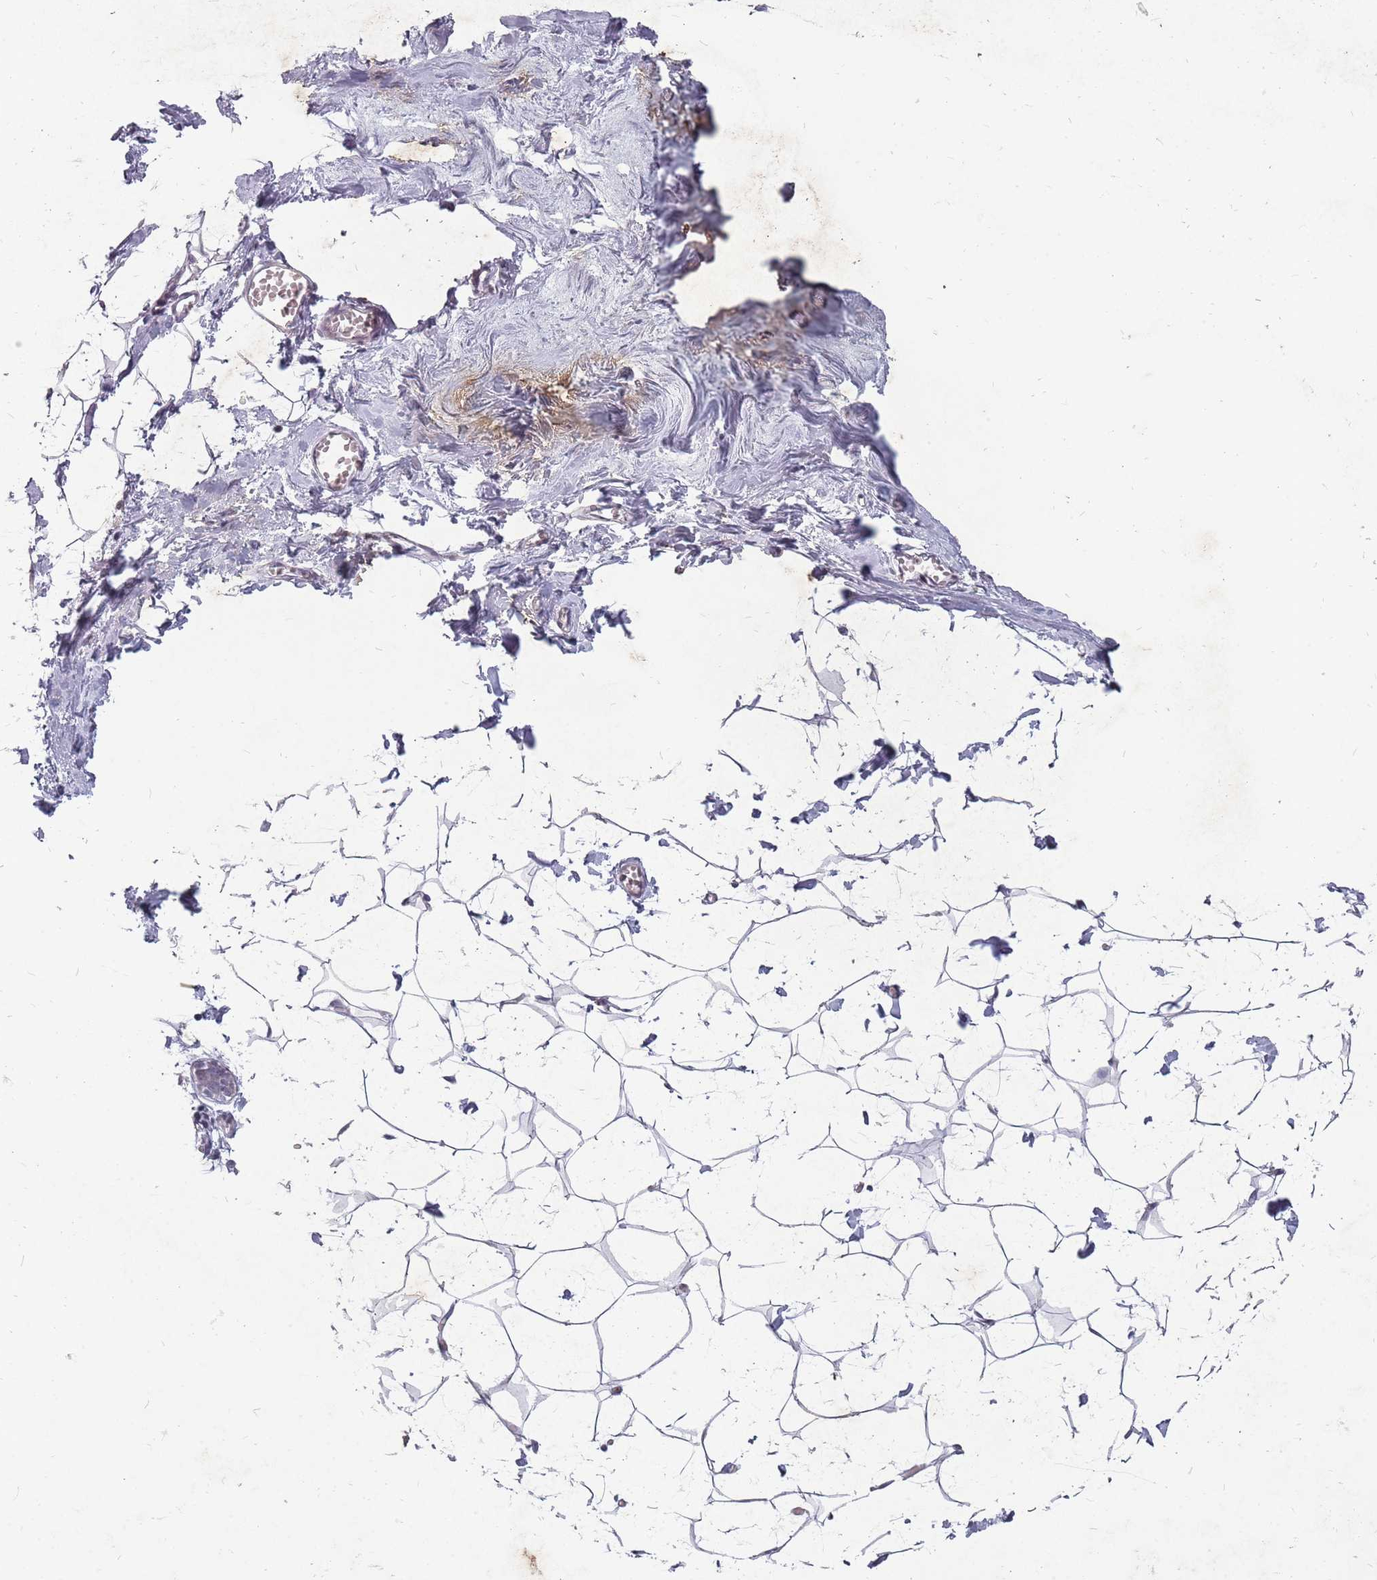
{"staining": {"intensity": "negative", "quantity": "none", "location": "none"}, "tissue": "breast", "cell_type": "Adipocytes", "image_type": "normal", "snomed": [{"axis": "morphology", "description": "Normal tissue, NOS"}, {"axis": "topography", "description": "Breast"}], "caption": "This is a photomicrograph of immunohistochemistry staining of normal breast, which shows no positivity in adipocytes. The staining is performed using DAB brown chromogen with nuclei counter-stained in using hematoxylin.", "gene": "NEK6", "patient": {"sex": "female", "age": 27}}